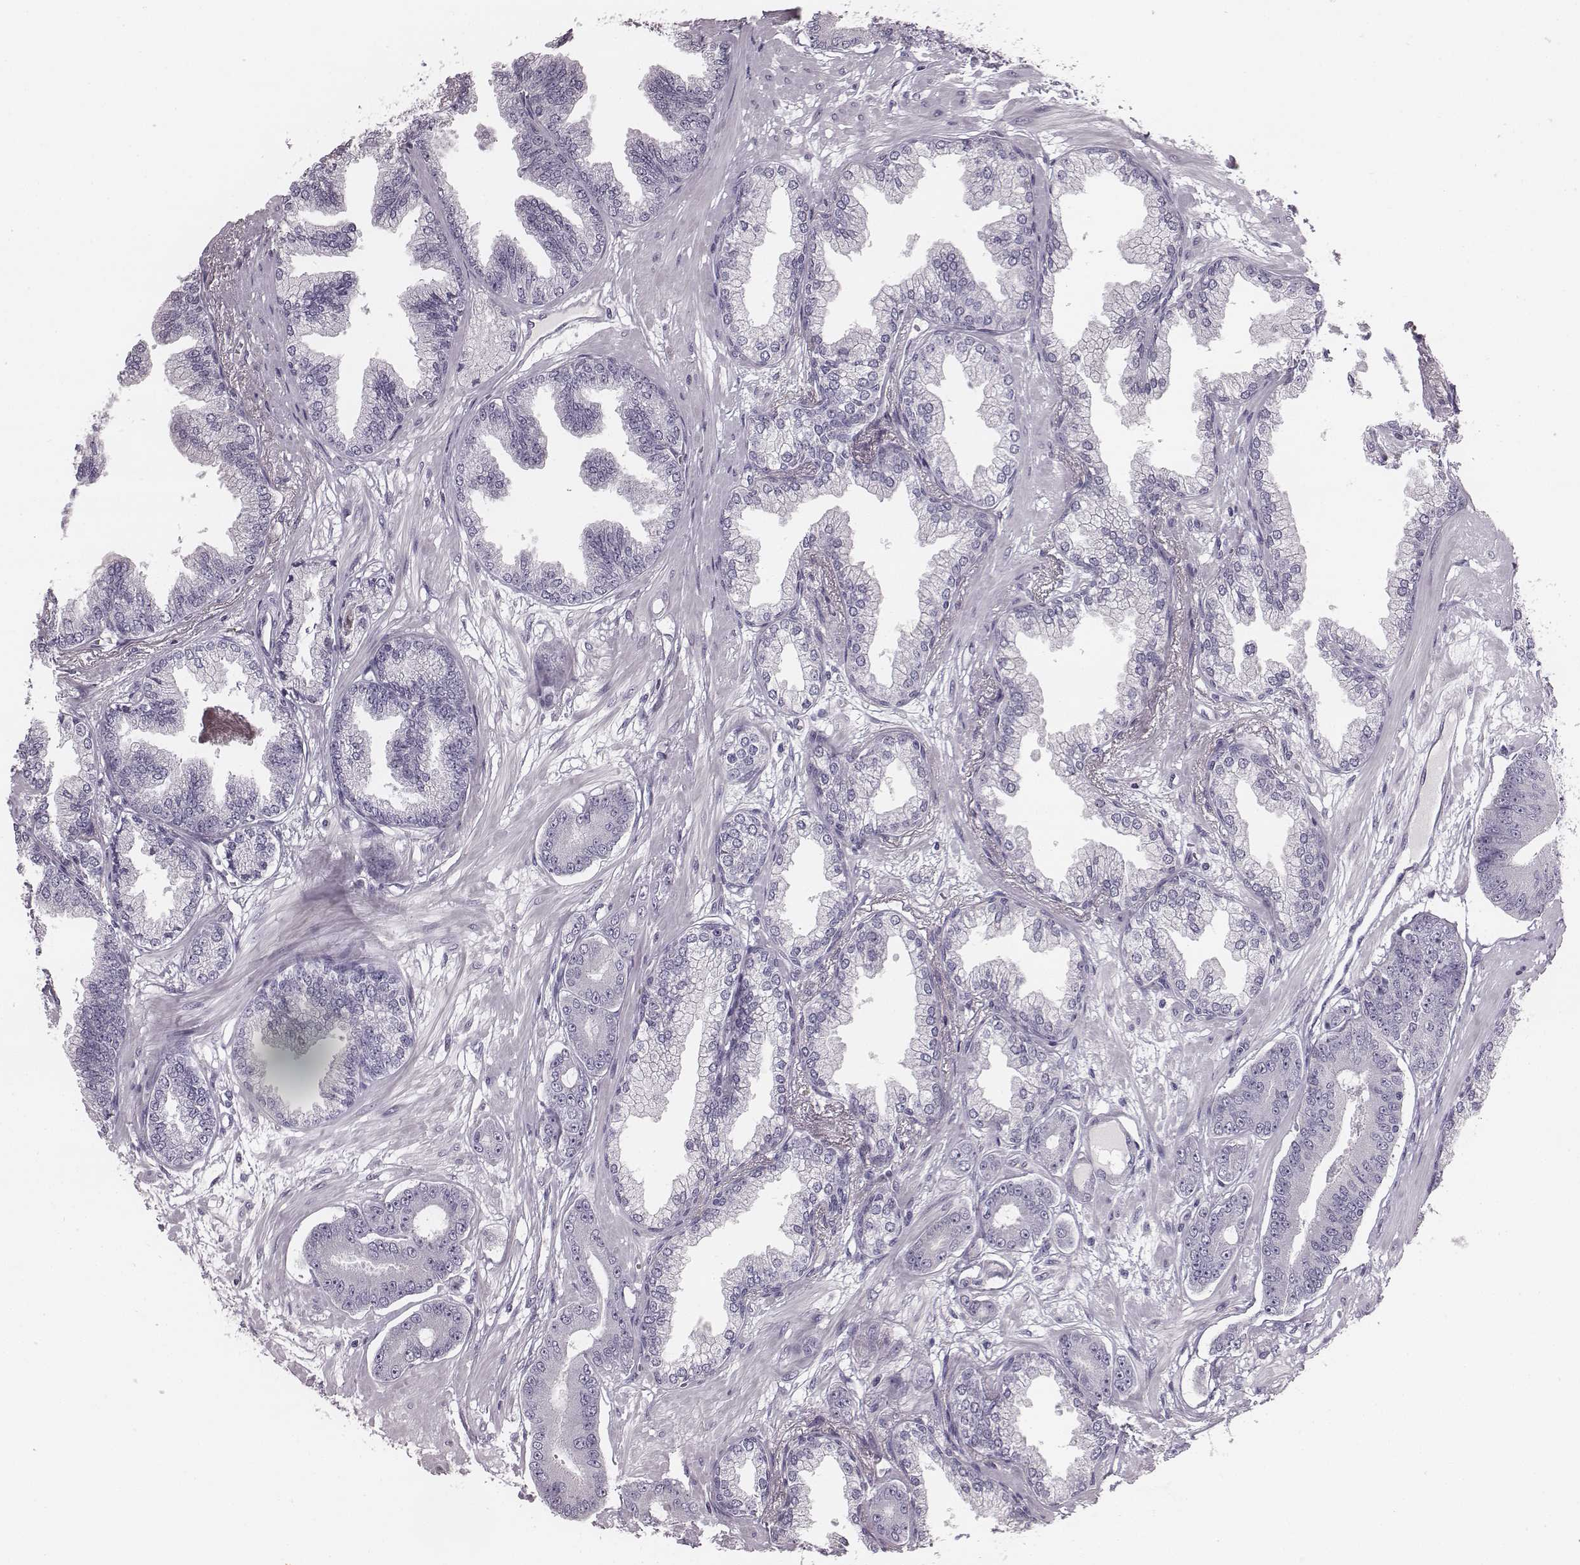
{"staining": {"intensity": "negative", "quantity": "none", "location": "none"}, "tissue": "prostate cancer", "cell_type": "Tumor cells", "image_type": "cancer", "snomed": [{"axis": "morphology", "description": "Adenocarcinoma, Low grade"}, {"axis": "topography", "description": "Prostate"}], "caption": "Tumor cells show no significant protein positivity in prostate cancer. (Stains: DAB IHC with hematoxylin counter stain, Microscopy: brightfield microscopy at high magnification).", "gene": "PDE8B", "patient": {"sex": "male", "age": 64}}